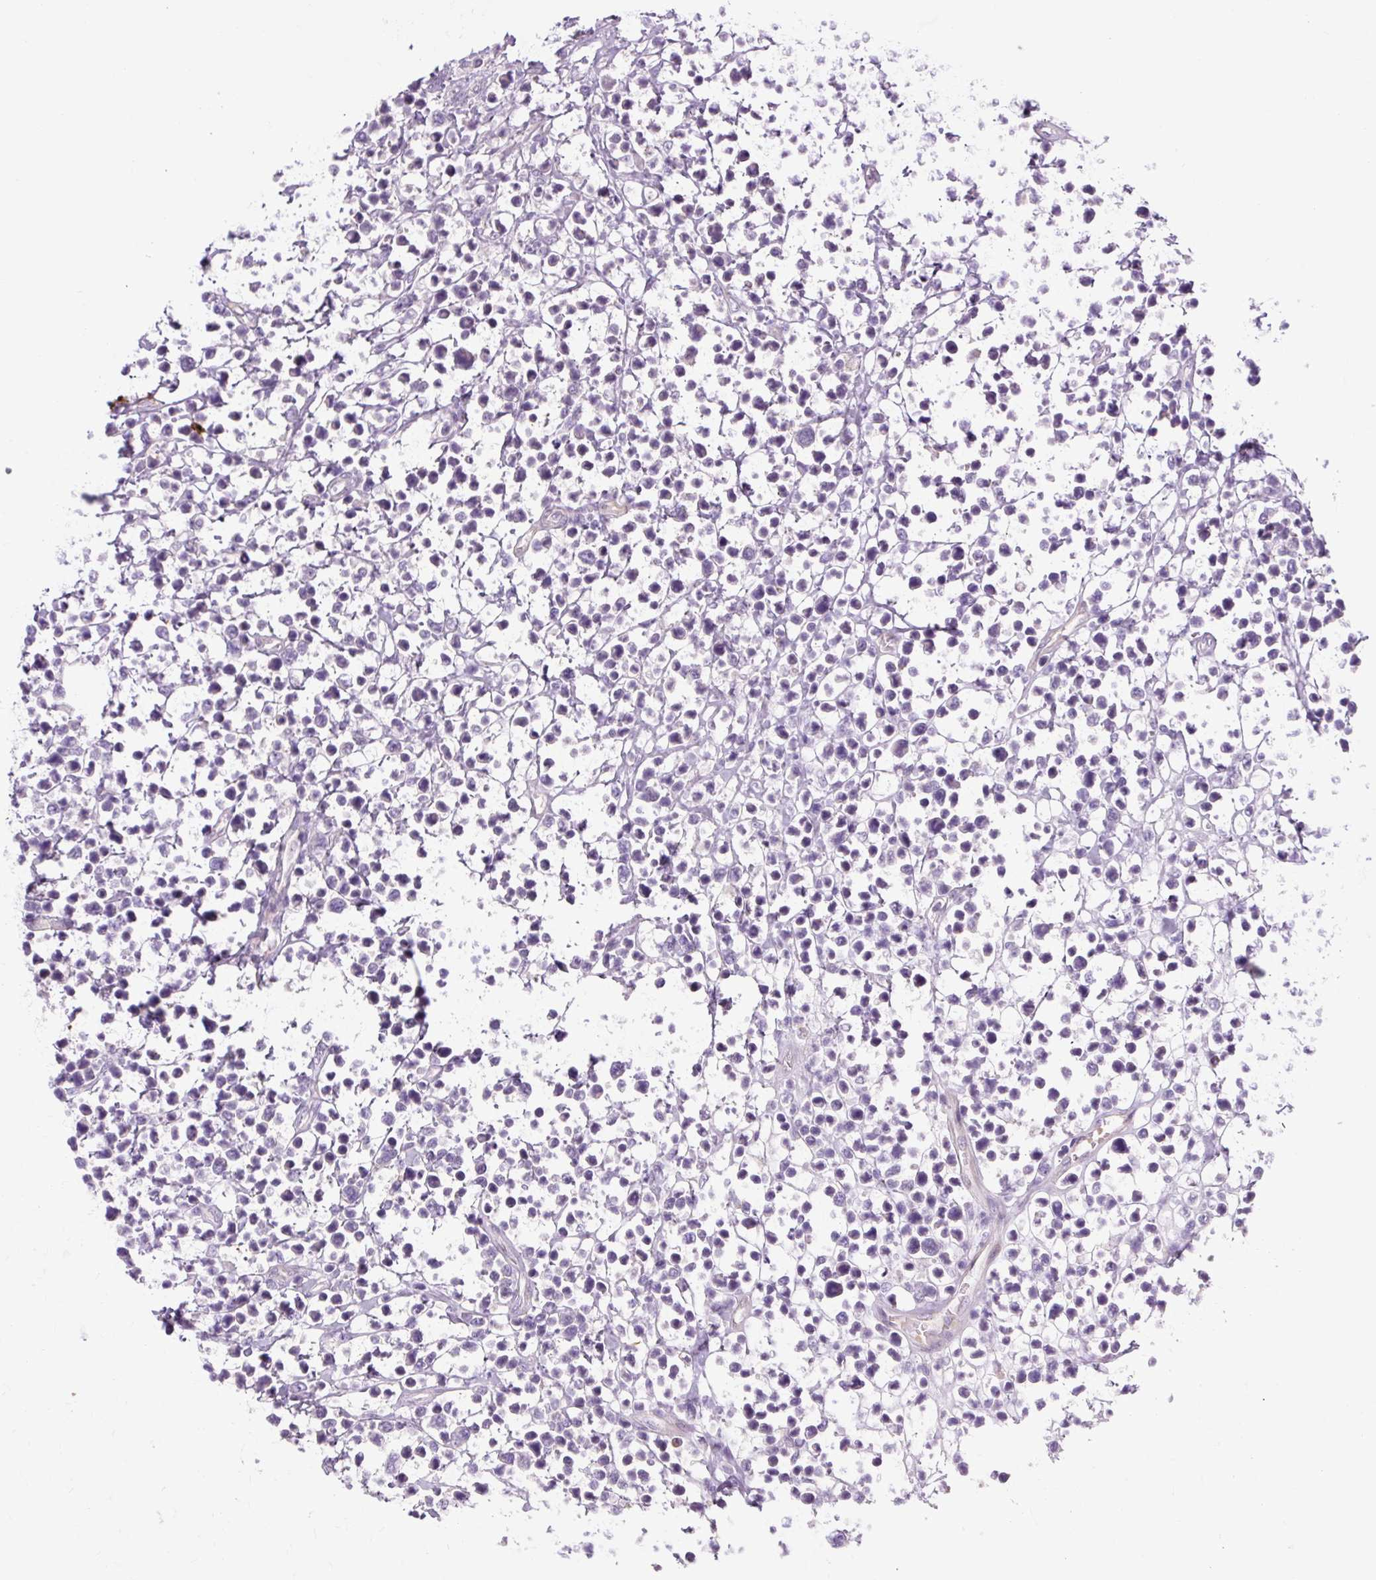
{"staining": {"intensity": "negative", "quantity": "none", "location": "none"}, "tissue": "lymphoma", "cell_type": "Tumor cells", "image_type": "cancer", "snomed": [{"axis": "morphology", "description": "Malignant lymphoma, non-Hodgkin's type, Low grade"}, {"axis": "topography", "description": "Lymph node"}], "caption": "High power microscopy image of an immunohistochemistry (IHC) histopathology image of lymphoma, revealing no significant staining in tumor cells.", "gene": "ZNF35", "patient": {"sex": "male", "age": 60}}